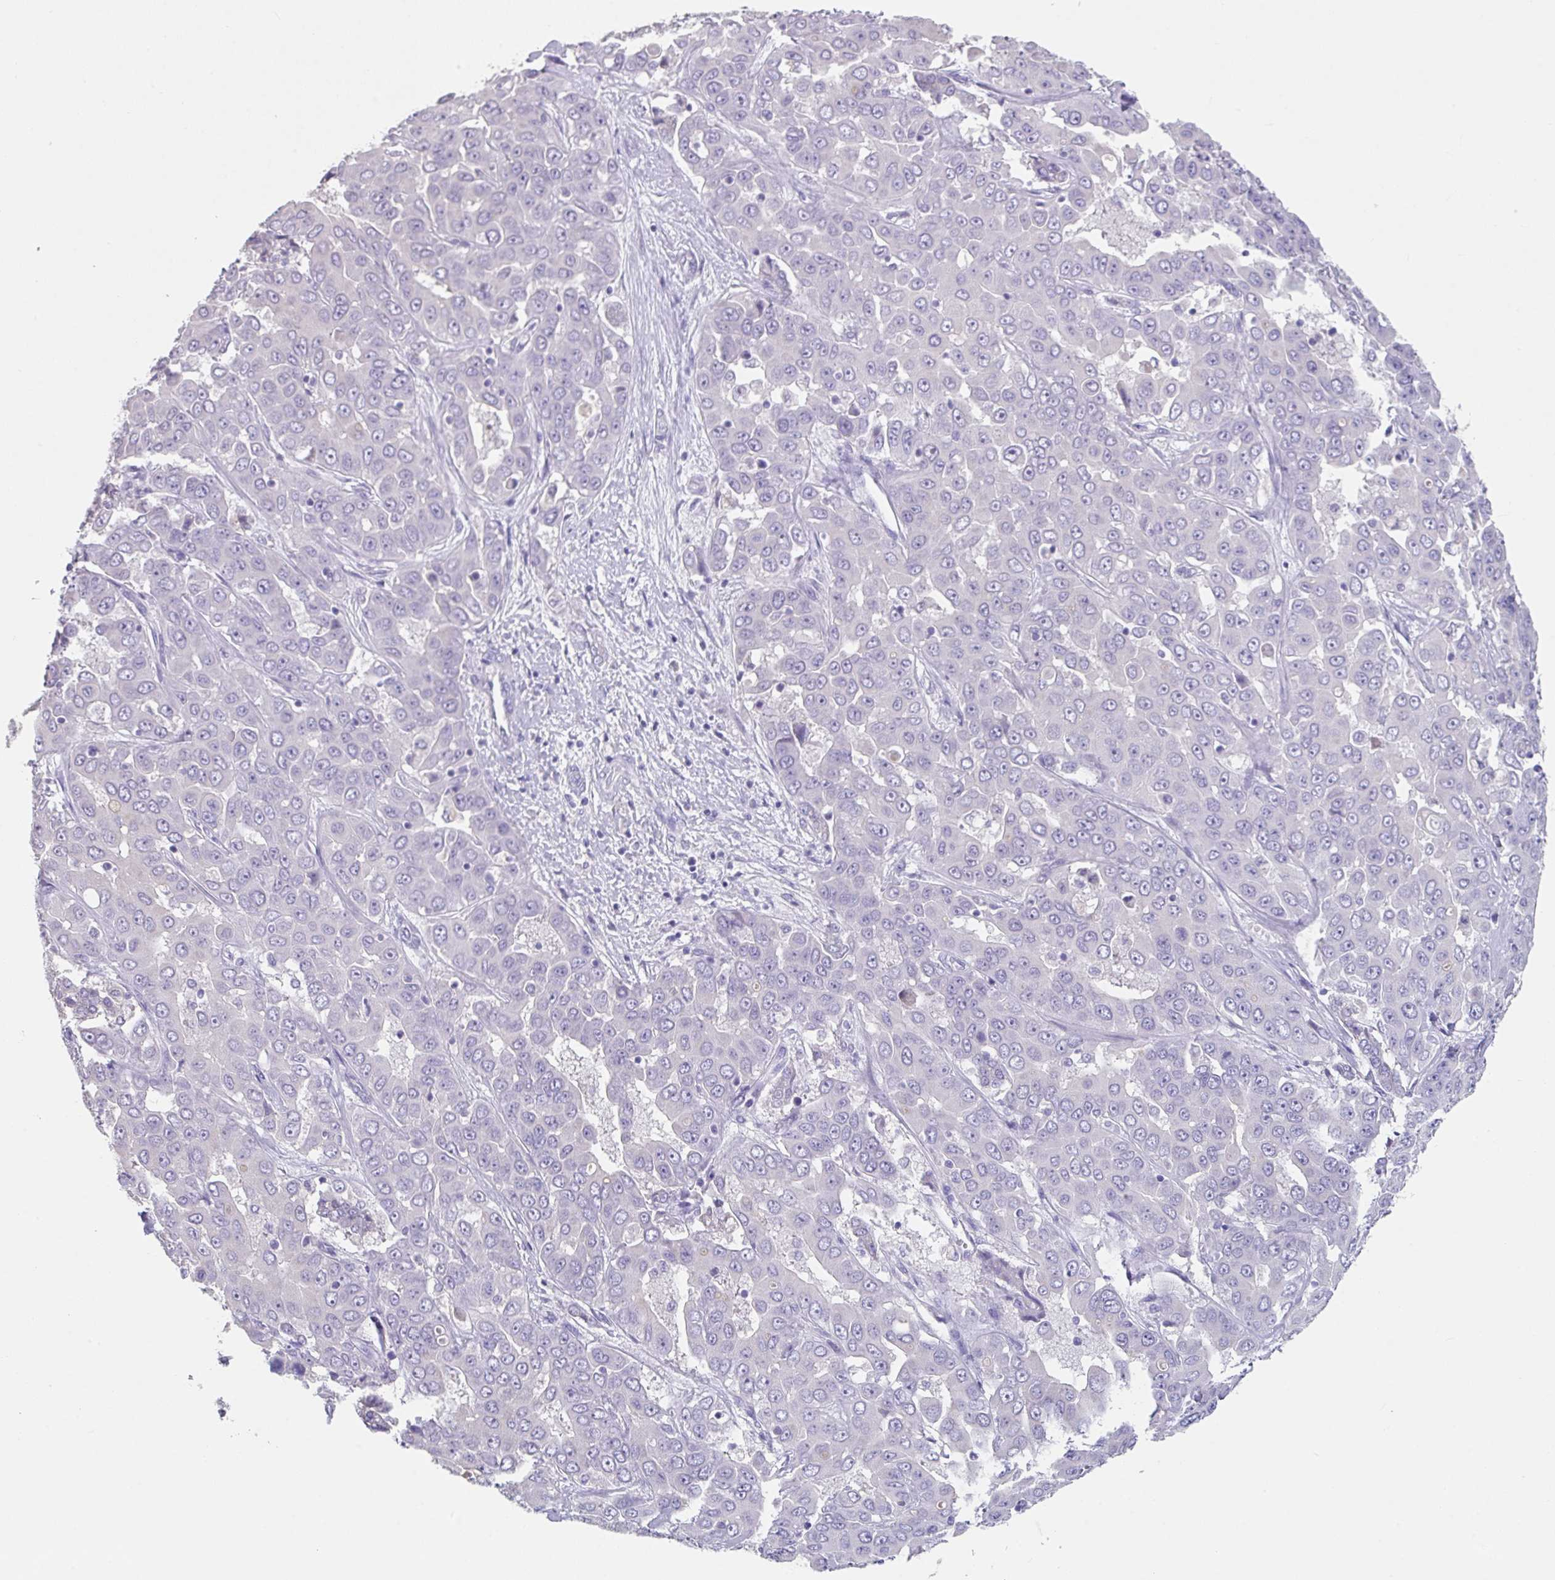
{"staining": {"intensity": "negative", "quantity": "none", "location": "none"}, "tissue": "liver cancer", "cell_type": "Tumor cells", "image_type": "cancer", "snomed": [{"axis": "morphology", "description": "Cholangiocarcinoma"}, {"axis": "topography", "description": "Liver"}], "caption": "Image shows no protein expression in tumor cells of liver cancer tissue.", "gene": "SLC44A4", "patient": {"sex": "female", "age": 52}}